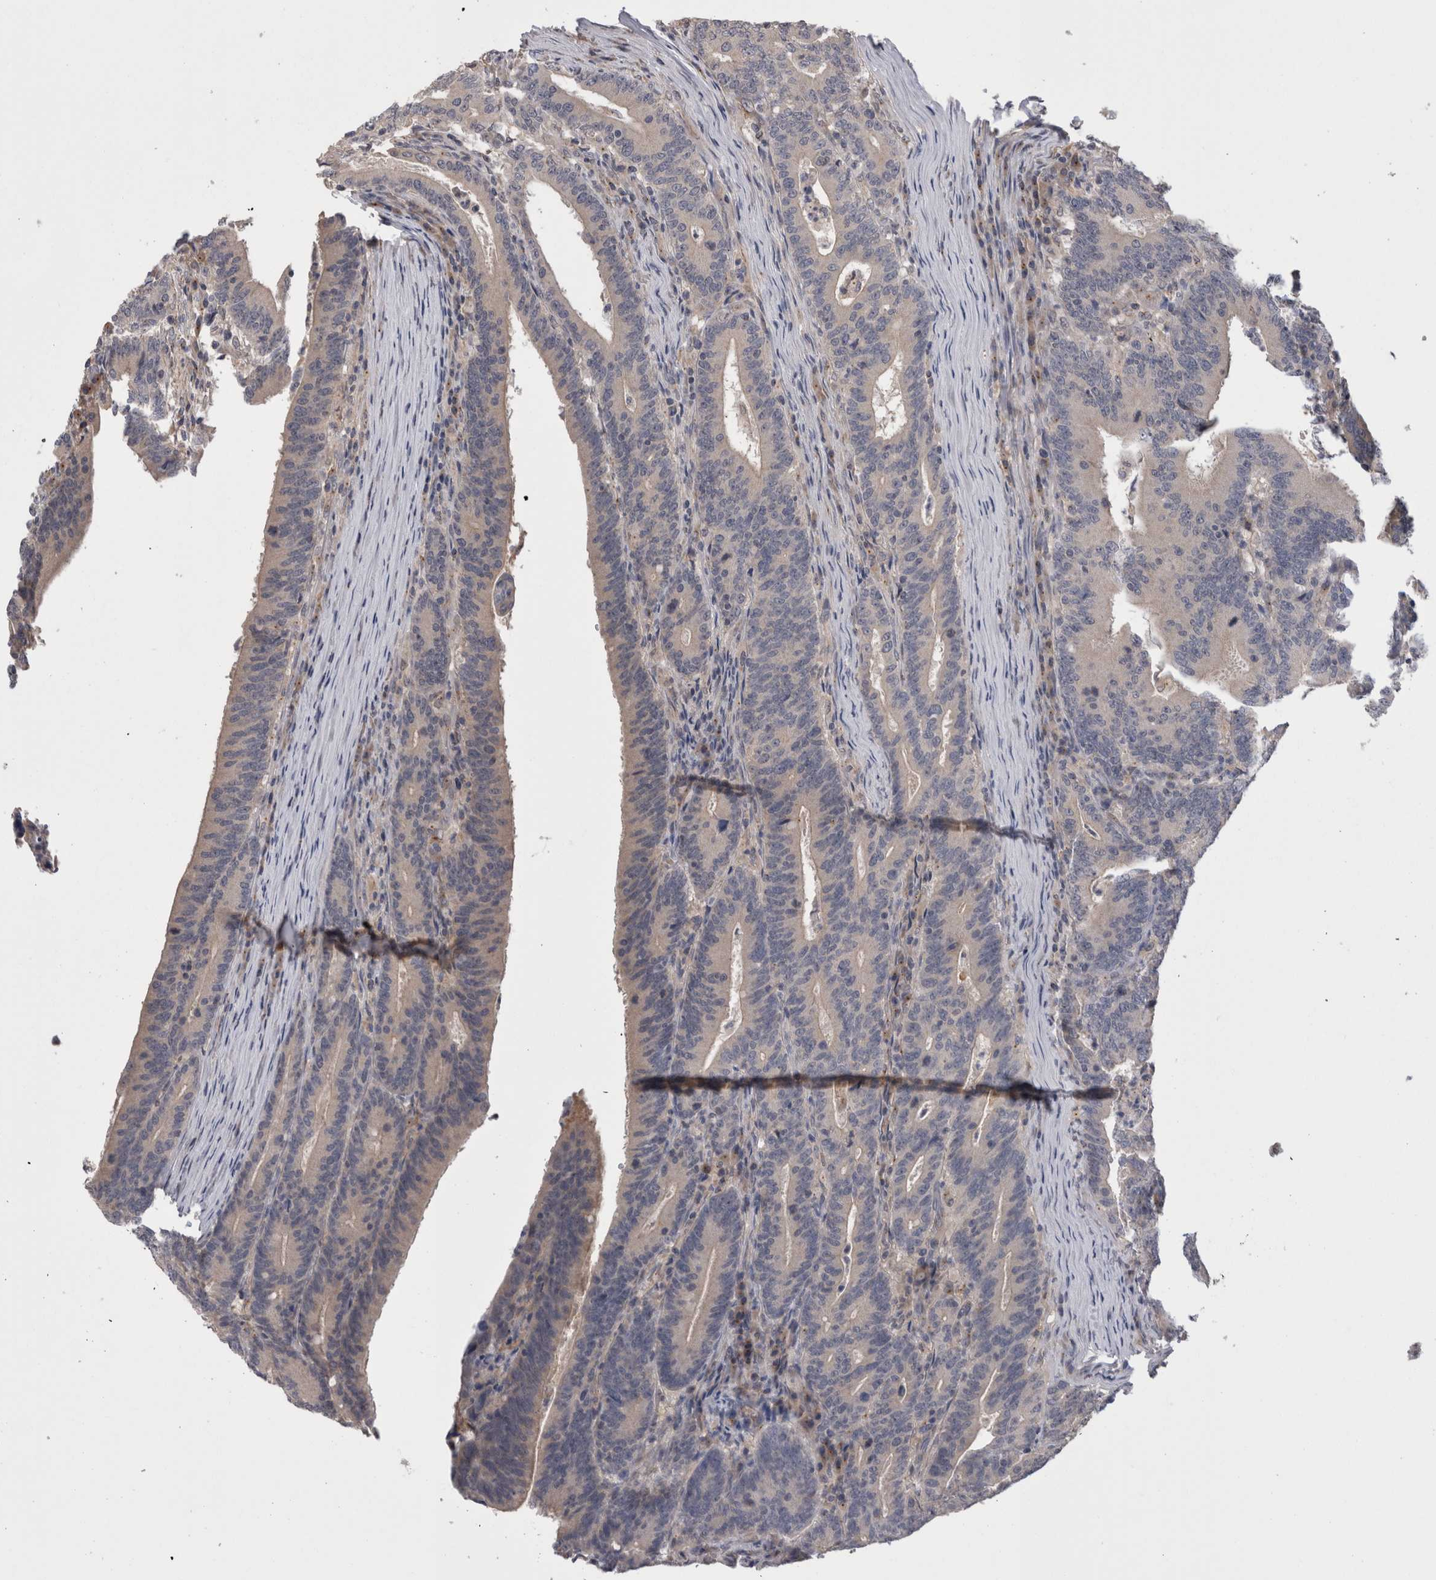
{"staining": {"intensity": "weak", "quantity": "<25%", "location": "cytoplasmic/membranous"}, "tissue": "colorectal cancer", "cell_type": "Tumor cells", "image_type": "cancer", "snomed": [{"axis": "morphology", "description": "Adenocarcinoma, NOS"}, {"axis": "topography", "description": "Colon"}], "caption": "High power microscopy photomicrograph of an immunohistochemistry micrograph of colorectal cancer (adenocarcinoma), revealing no significant positivity in tumor cells.", "gene": "DCTN6", "patient": {"sex": "female", "age": 66}}